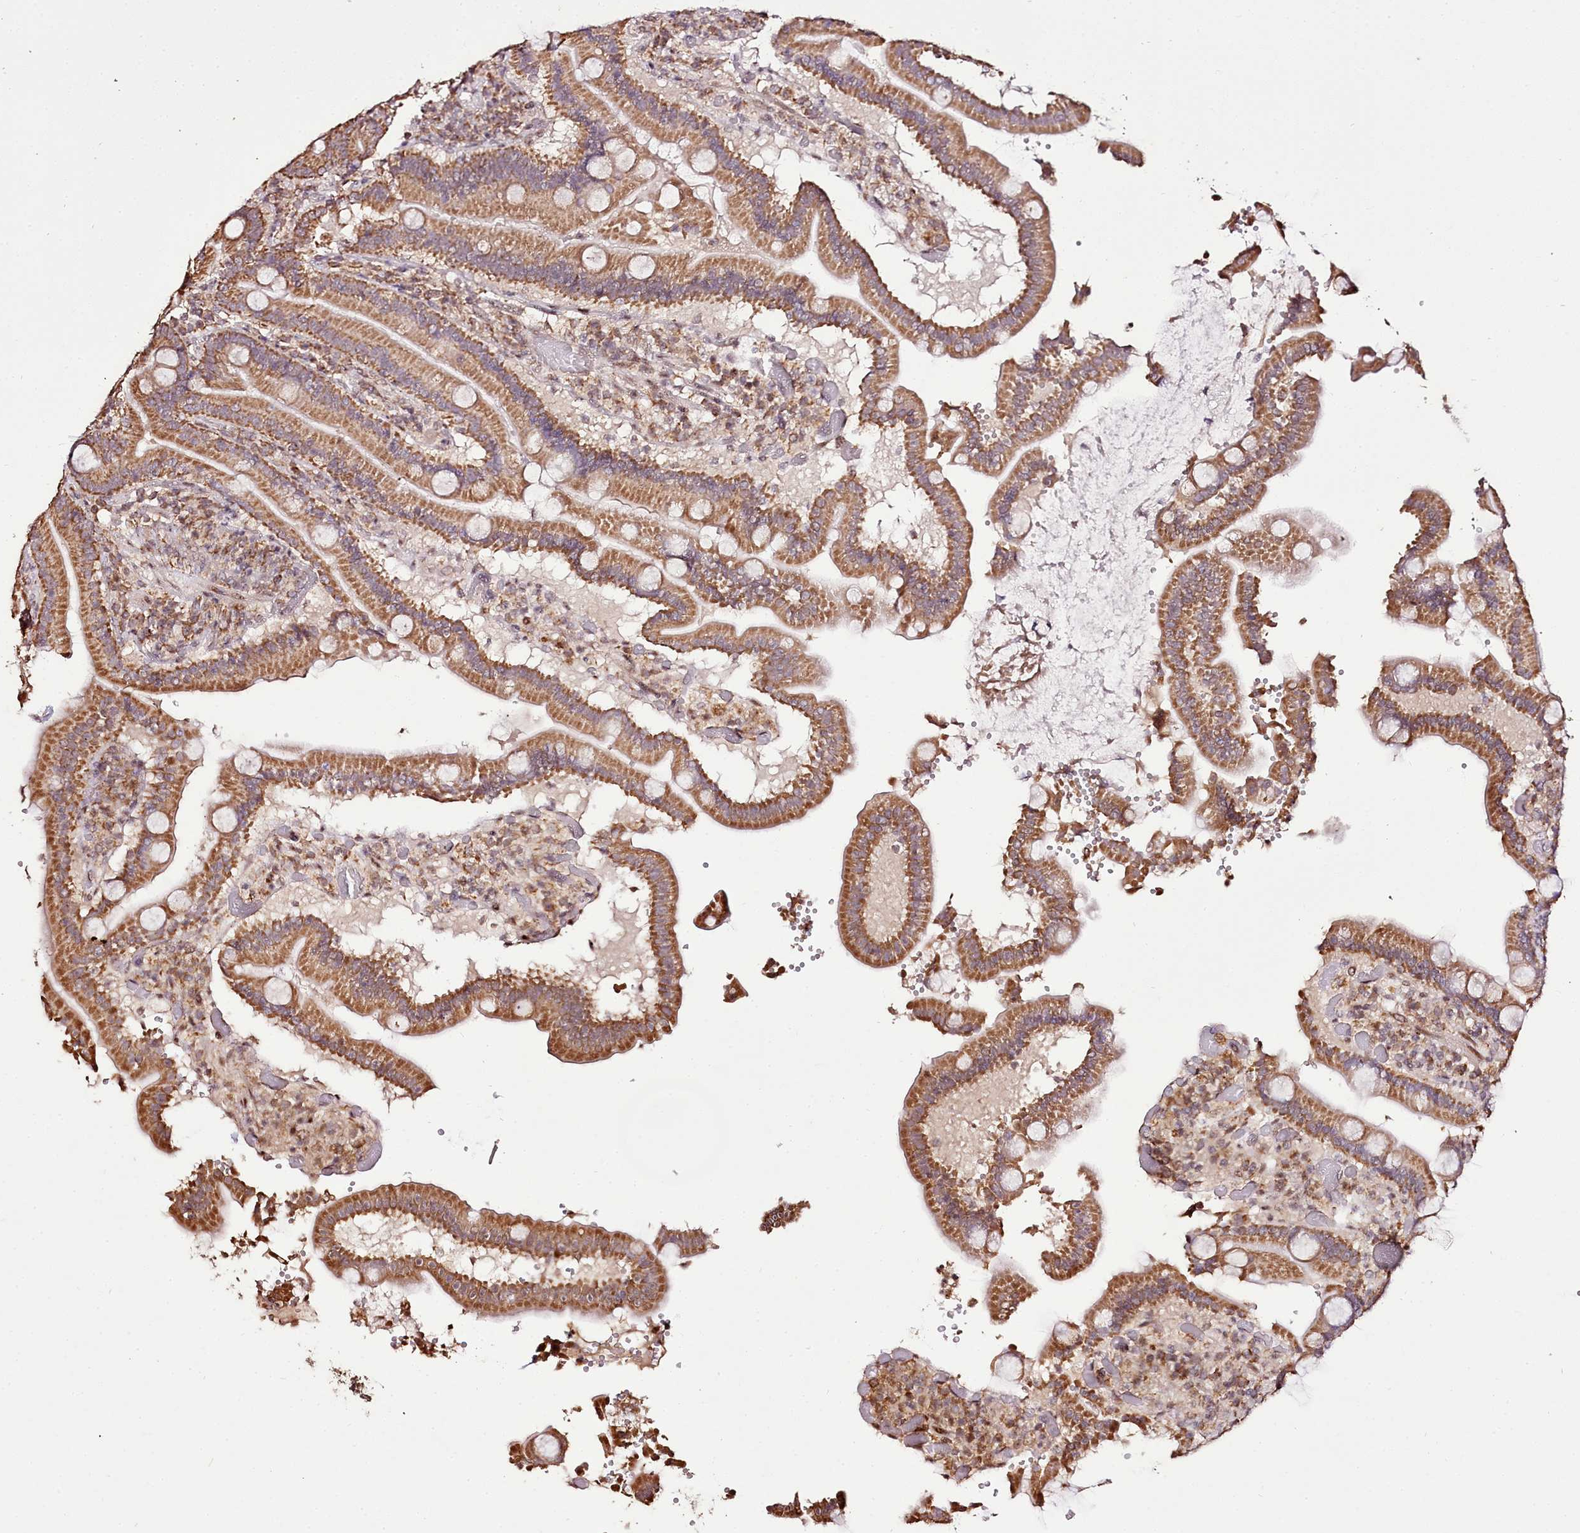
{"staining": {"intensity": "moderate", "quantity": ">75%", "location": "cytoplasmic/membranous"}, "tissue": "duodenum", "cell_type": "Glandular cells", "image_type": "normal", "snomed": [{"axis": "morphology", "description": "Normal tissue, NOS"}, {"axis": "topography", "description": "Duodenum"}], "caption": "Immunohistochemical staining of normal human duodenum shows moderate cytoplasmic/membranous protein staining in approximately >75% of glandular cells.", "gene": "EDIL3", "patient": {"sex": "female", "age": 62}}